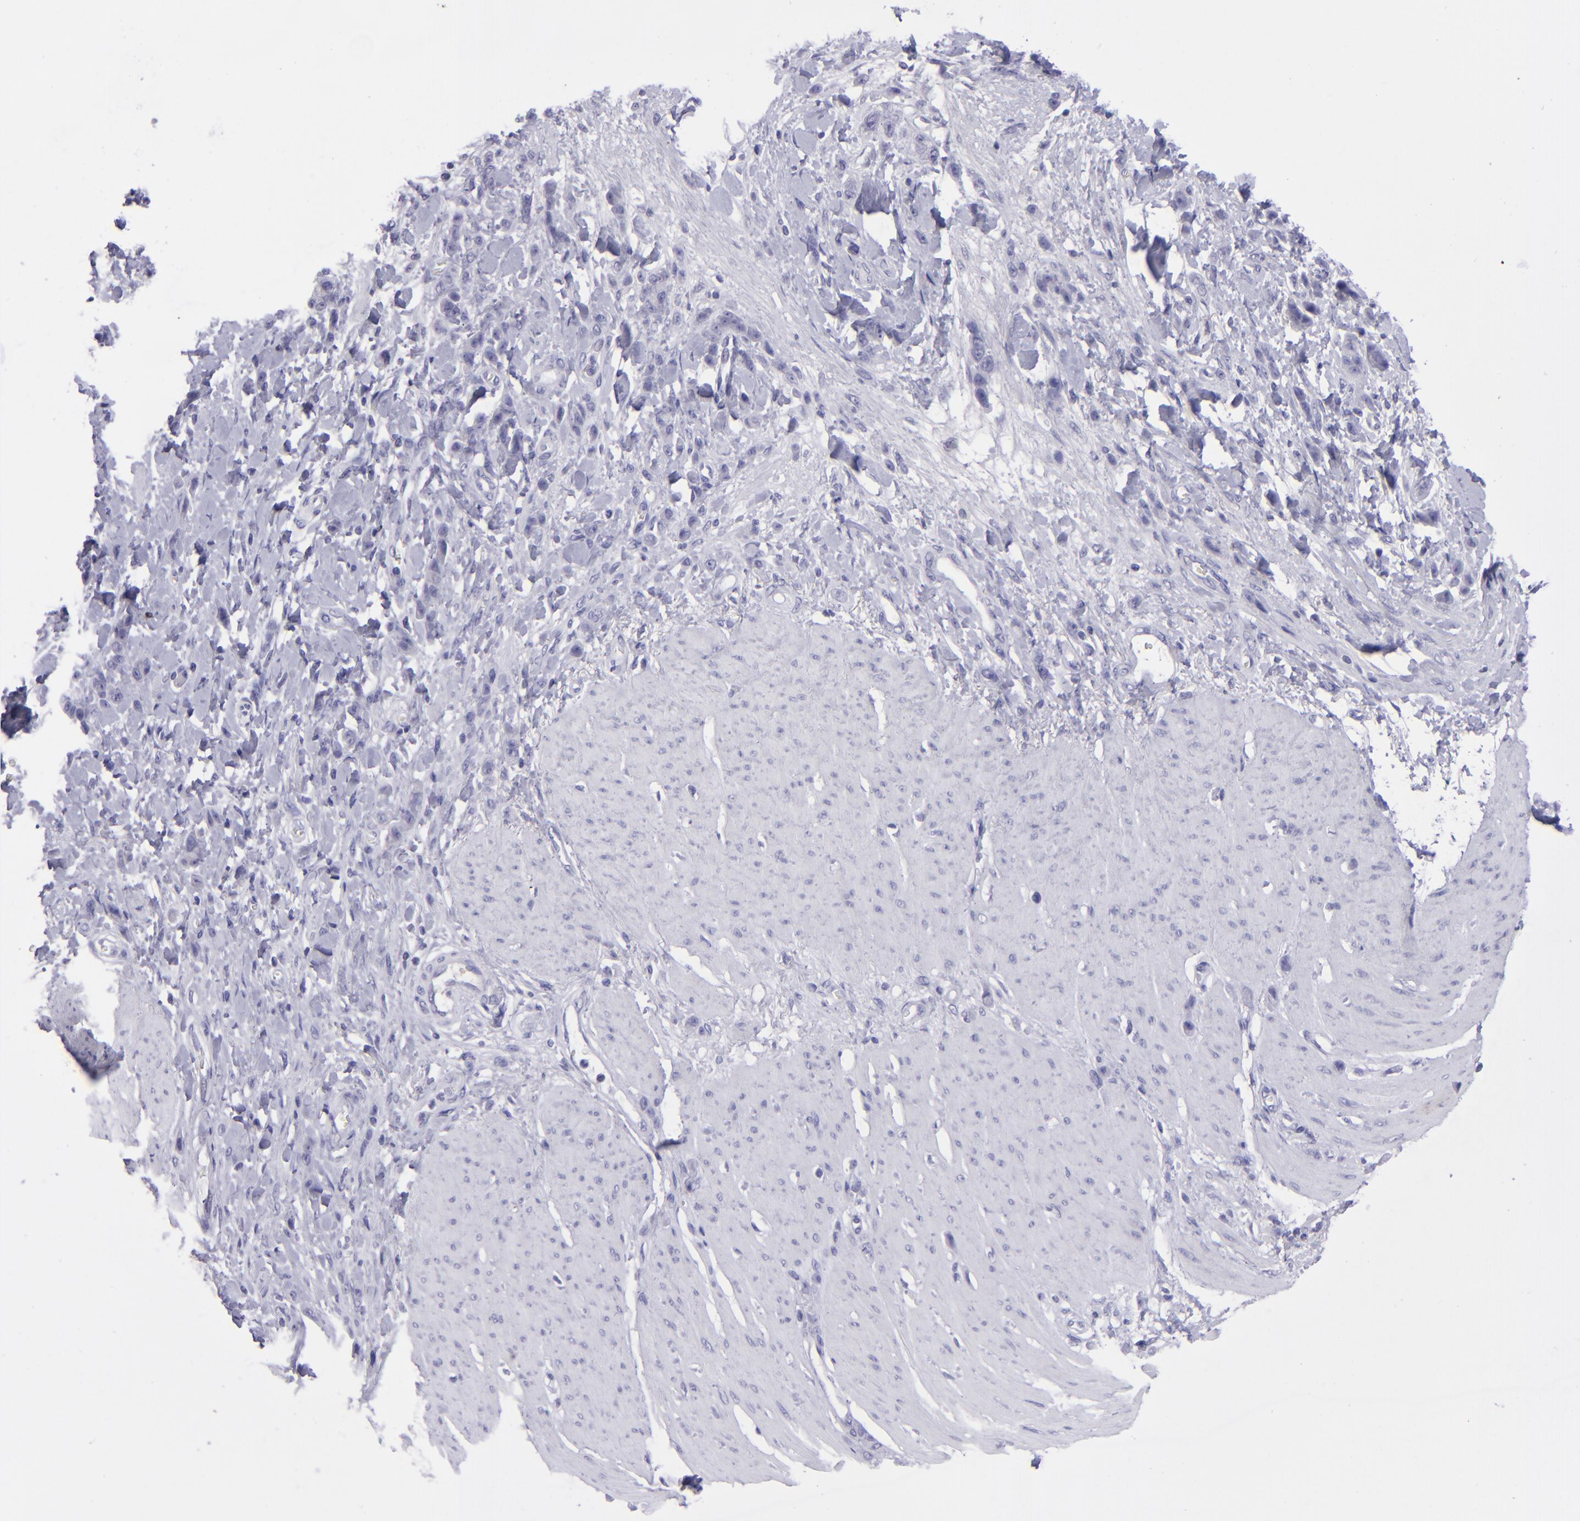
{"staining": {"intensity": "negative", "quantity": "none", "location": "none"}, "tissue": "stomach cancer", "cell_type": "Tumor cells", "image_type": "cancer", "snomed": [{"axis": "morphology", "description": "Normal tissue, NOS"}, {"axis": "morphology", "description": "Adenocarcinoma, NOS"}, {"axis": "topography", "description": "Stomach"}], "caption": "There is no significant expression in tumor cells of adenocarcinoma (stomach).", "gene": "POU2F2", "patient": {"sex": "male", "age": 82}}